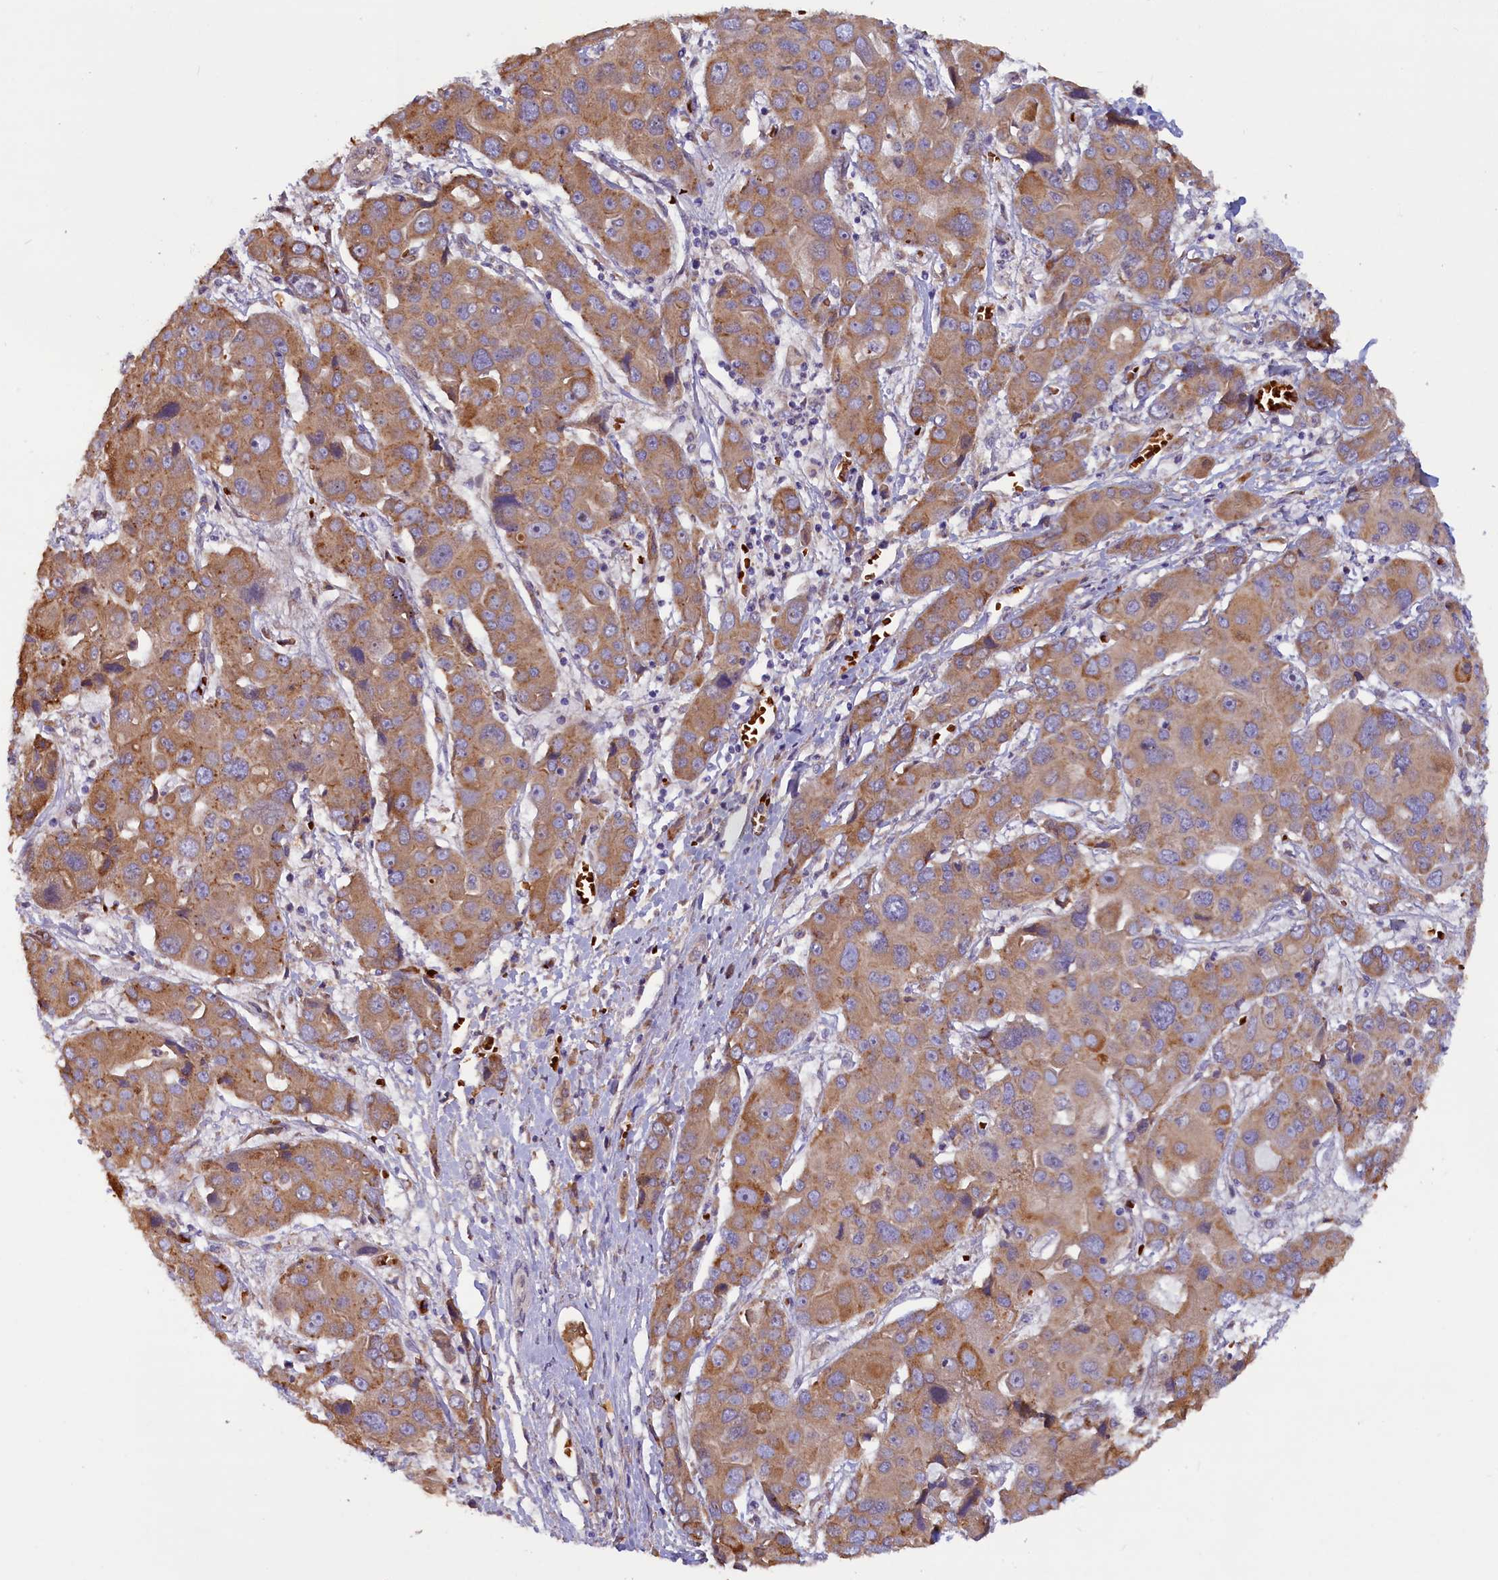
{"staining": {"intensity": "moderate", "quantity": ">75%", "location": "cytoplasmic/membranous"}, "tissue": "liver cancer", "cell_type": "Tumor cells", "image_type": "cancer", "snomed": [{"axis": "morphology", "description": "Cholangiocarcinoma"}, {"axis": "topography", "description": "Liver"}], "caption": "There is medium levels of moderate cytoplasmic/membranous expression in tumor cells of liver cancer, as demonstrated by immunohistochemical staining (brown color).", "gene": "CCDC9B", "patient": {"sex": "male", "age": 67}}